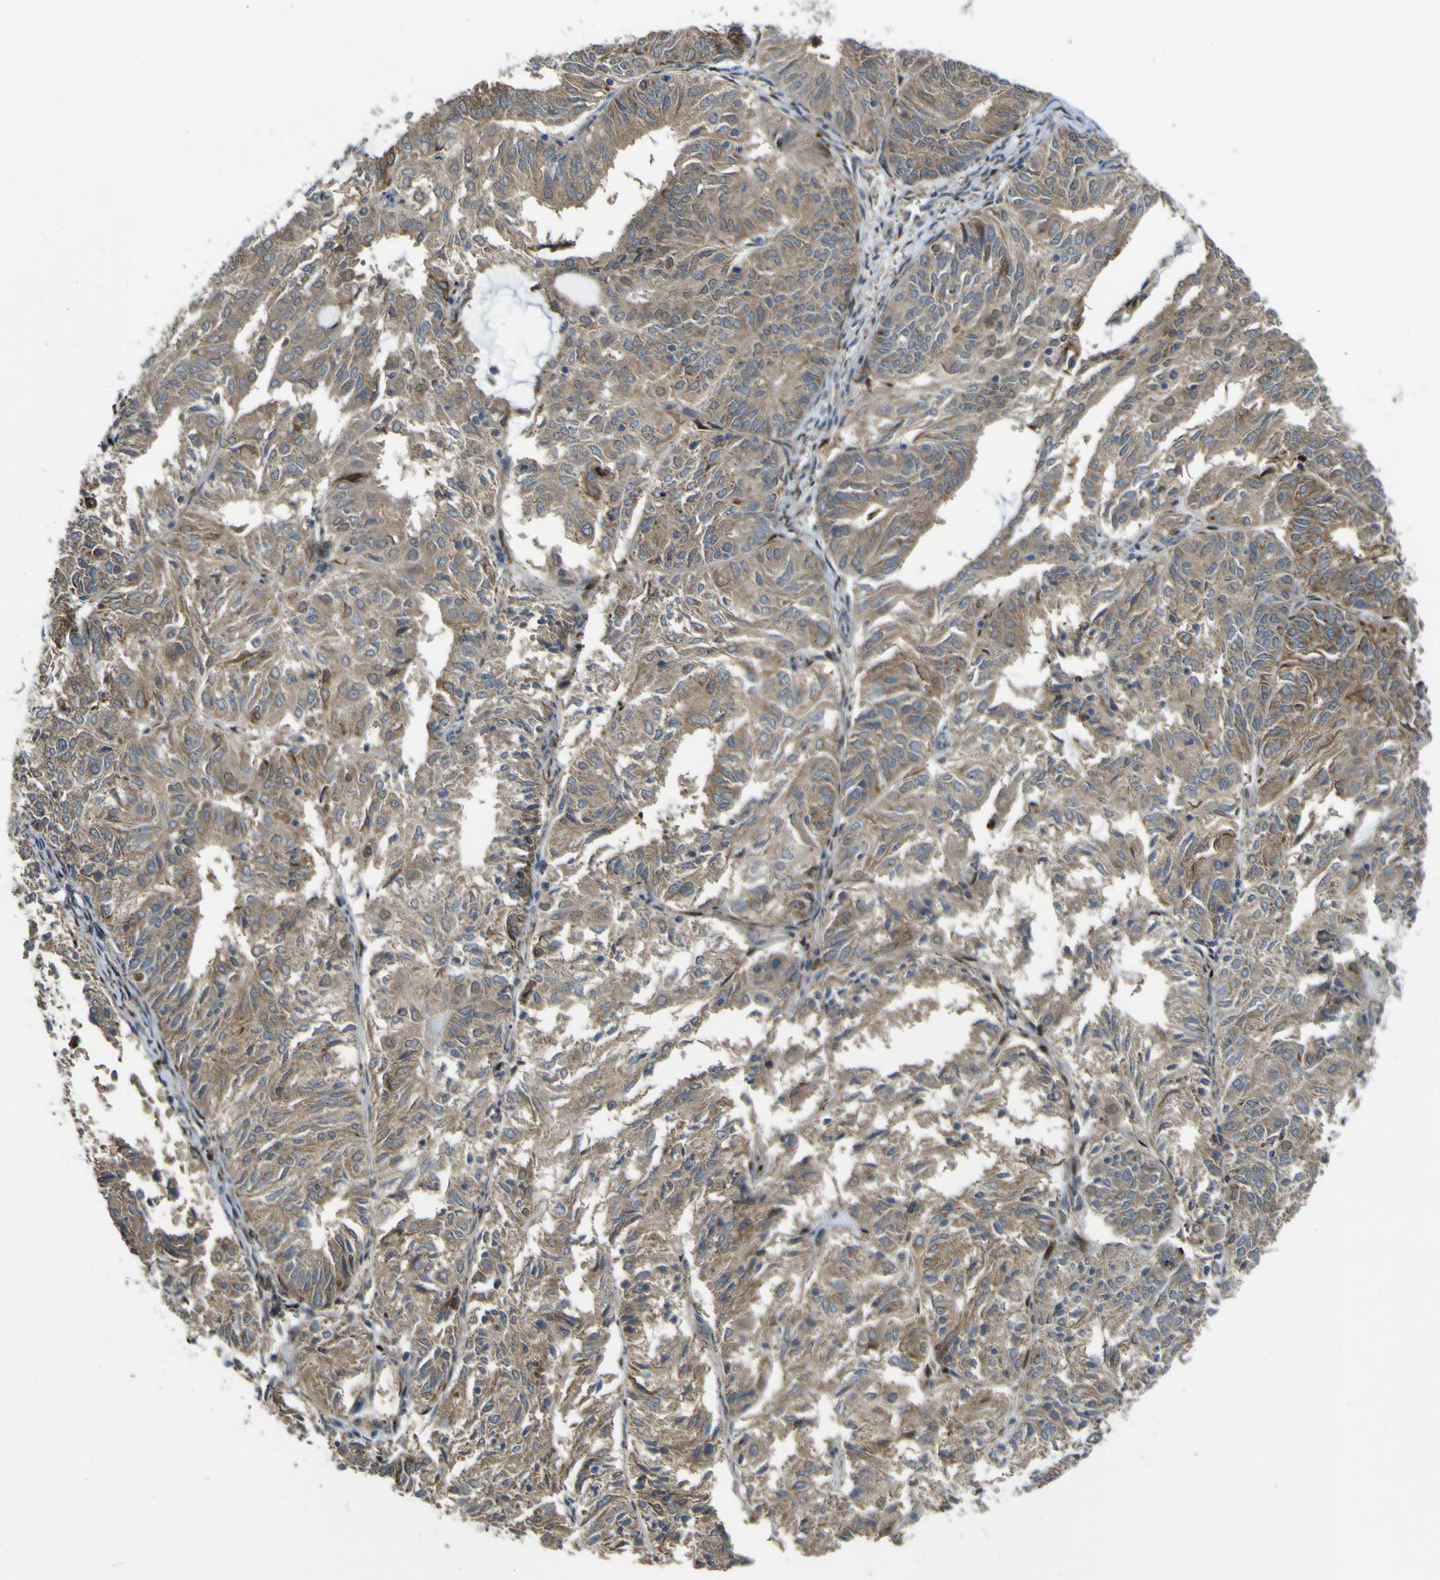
{"staining": {"intensity": "moderate", "quantity": ">75%", "location": "cytoplasmic/membranous"}, "tissue": "endometrial cancer", "cell_type": "Tumor cells", "image_type": "cancer", "snomed": [{"axis": "morphology", "description": "Adenocarcinoma, NOS"}, {"axis": "topography", "description": "Uterus"}], "caption": "Human endometrial cancer stained with a brown dye shows moderate cytoplasmic/membranous positive positivity in approximately >75% of tumor cells.", "gene": "LBHD1", "patient": {"sex": "female", "age": 60}}